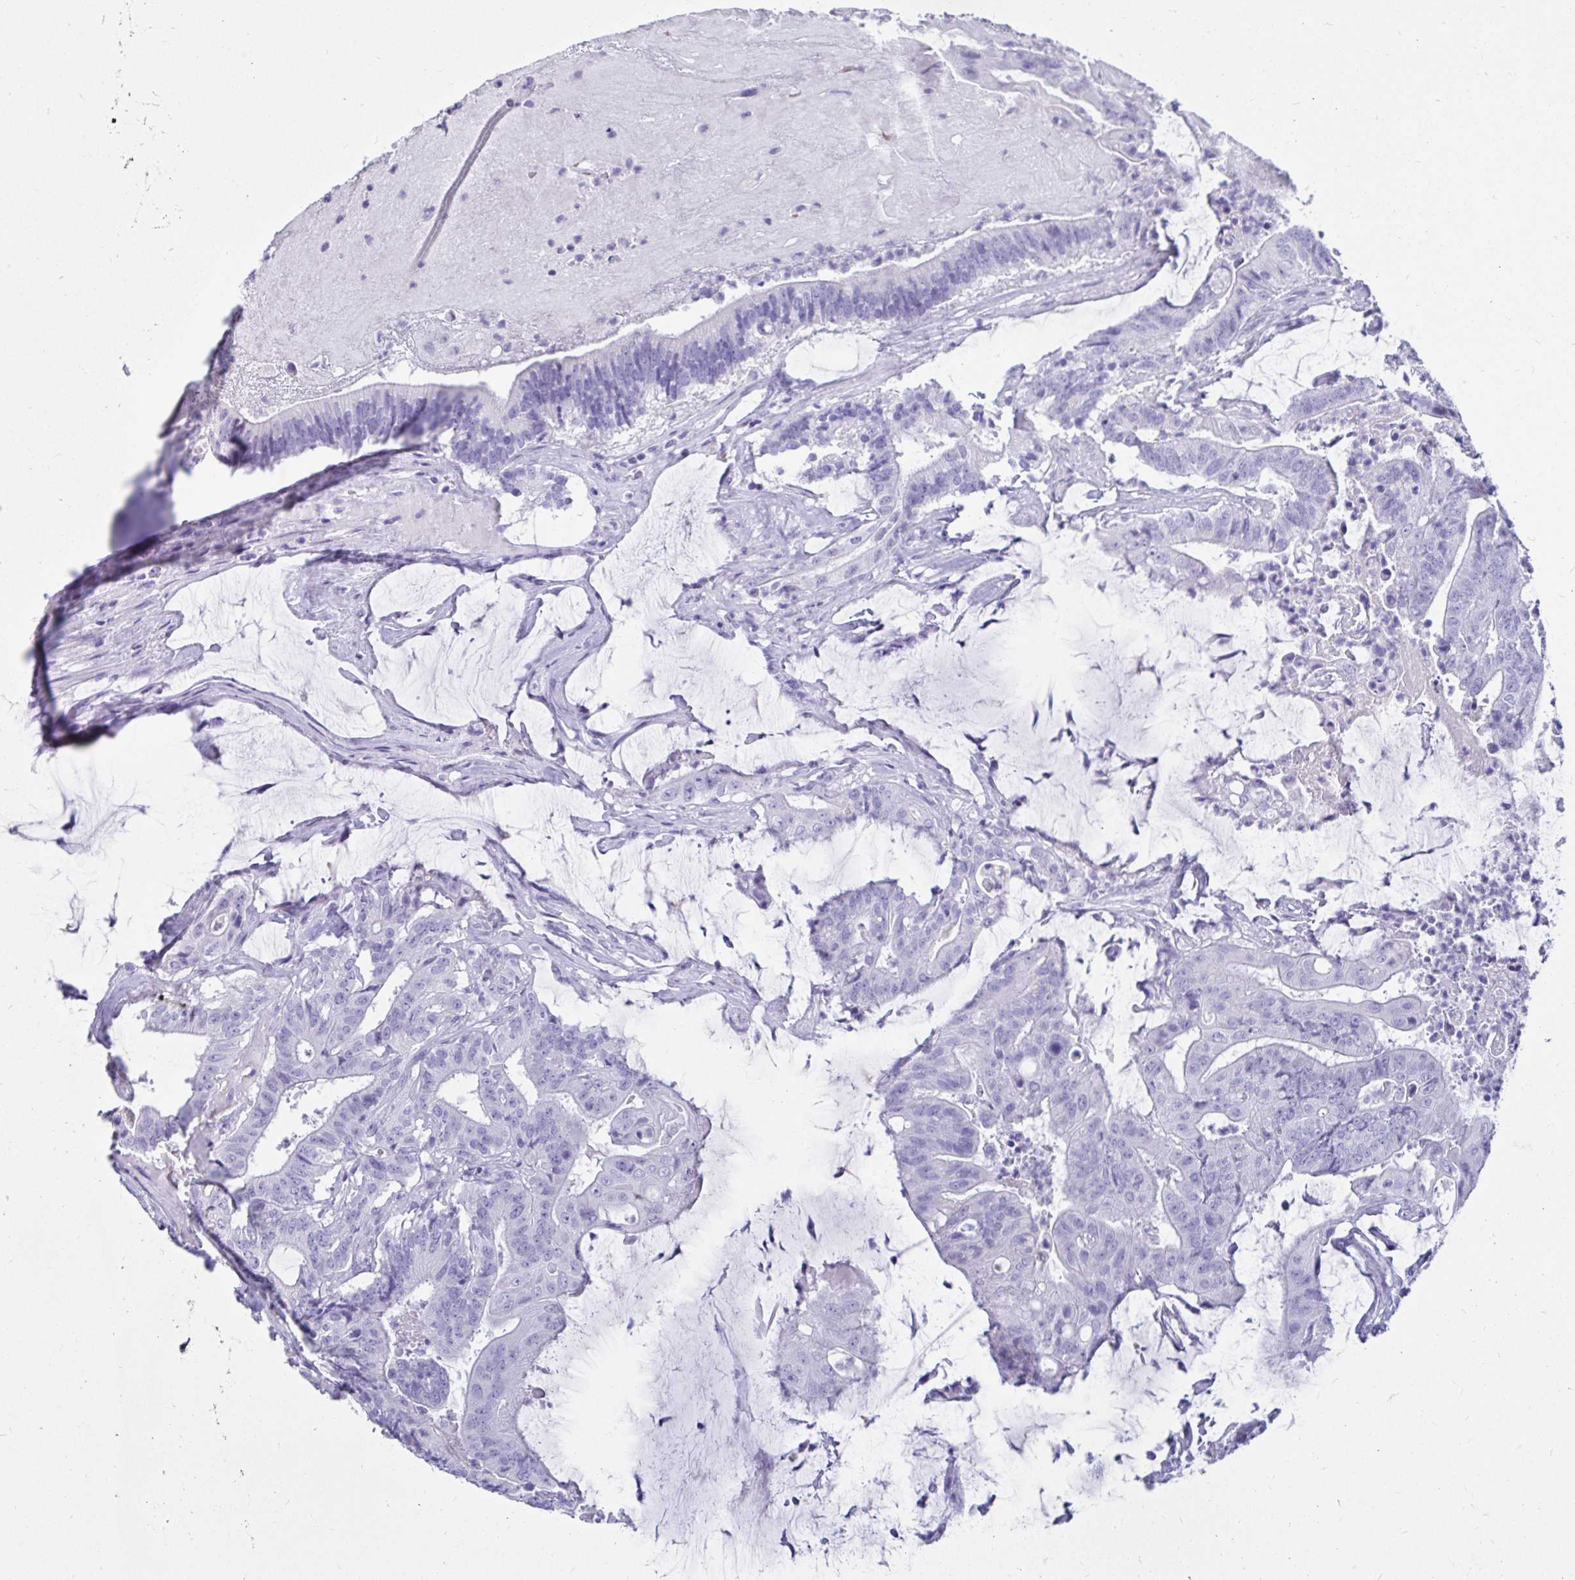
{"staining": {"intensity": "negative", "quantity": "none", "location": "none"}, "tissue": "colorectal cancer", "cell_type": "Tumor cells", "image_type": "cancer", "snomed": [{"axis": "morphology", "description": "Adenocarcinoma, NOS"}, {"axis": "topography", "description": "Colon"}], "caption": "DAB (3,3'-diaminobenzidine) immunohistochemical staining of colorectal cancer shows no significant expression in tumor cells.", "gene": "ZPBP2", "patient": {"sex": "female", "age": 43}}